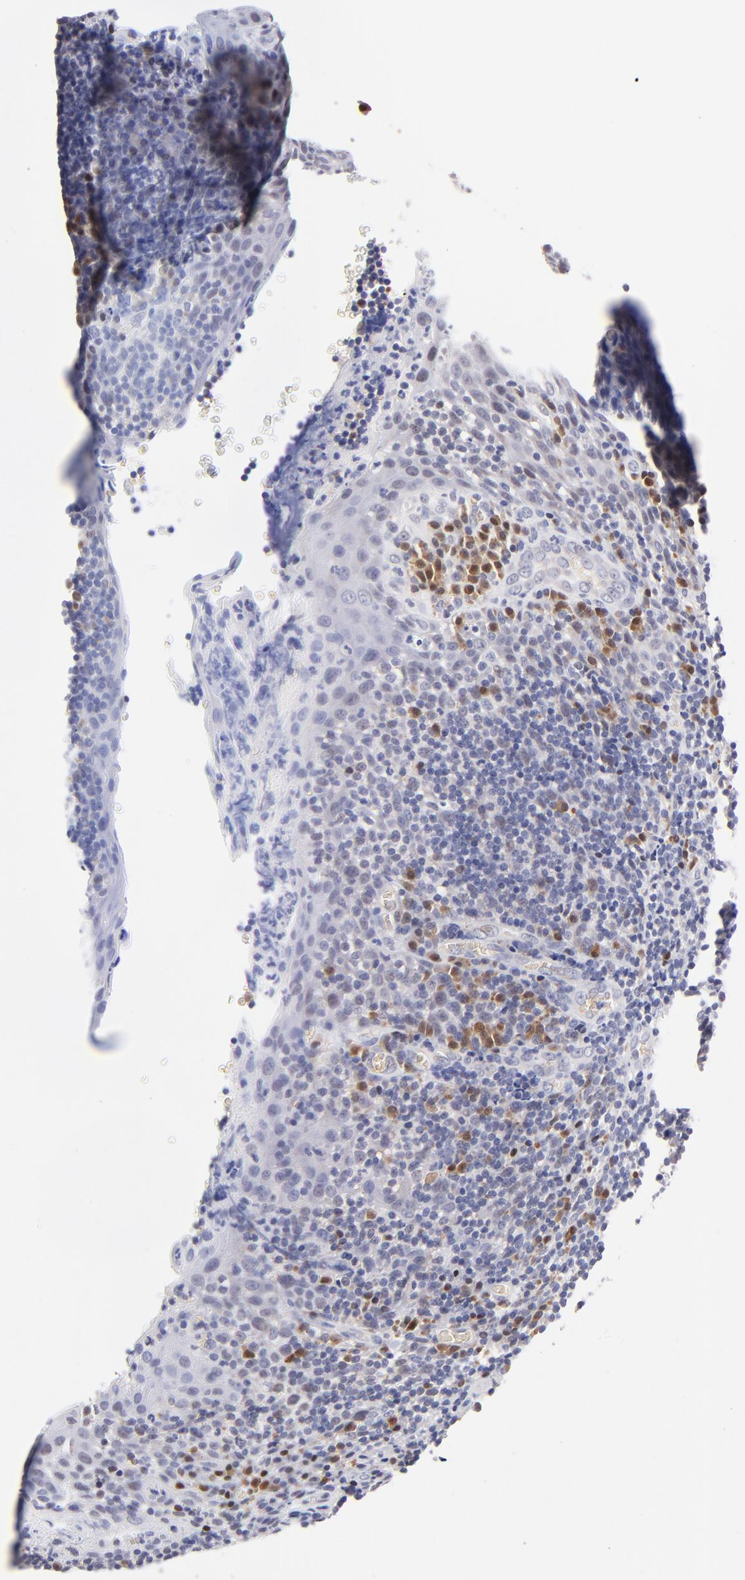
{"staining": {"intensity": "weak", "quantity": ">75%", "location": "cytoplasmic/membranous"}, "tissue": "tonsil", "cell_type": "Germinal center cells", "image_type": "normal", "snomed": [{"axis": "morphology", "description": "Normal tissue, NOS"}, {"axis": "topography", "description": "Tonsil"}], "caption": "Germinal center cells reveal weak cytoplasmic/membranous staining in about >75% of cells in benign tonsil.", "gene": "ZNF155", "patient": {"sex": "male", "age": 20}}